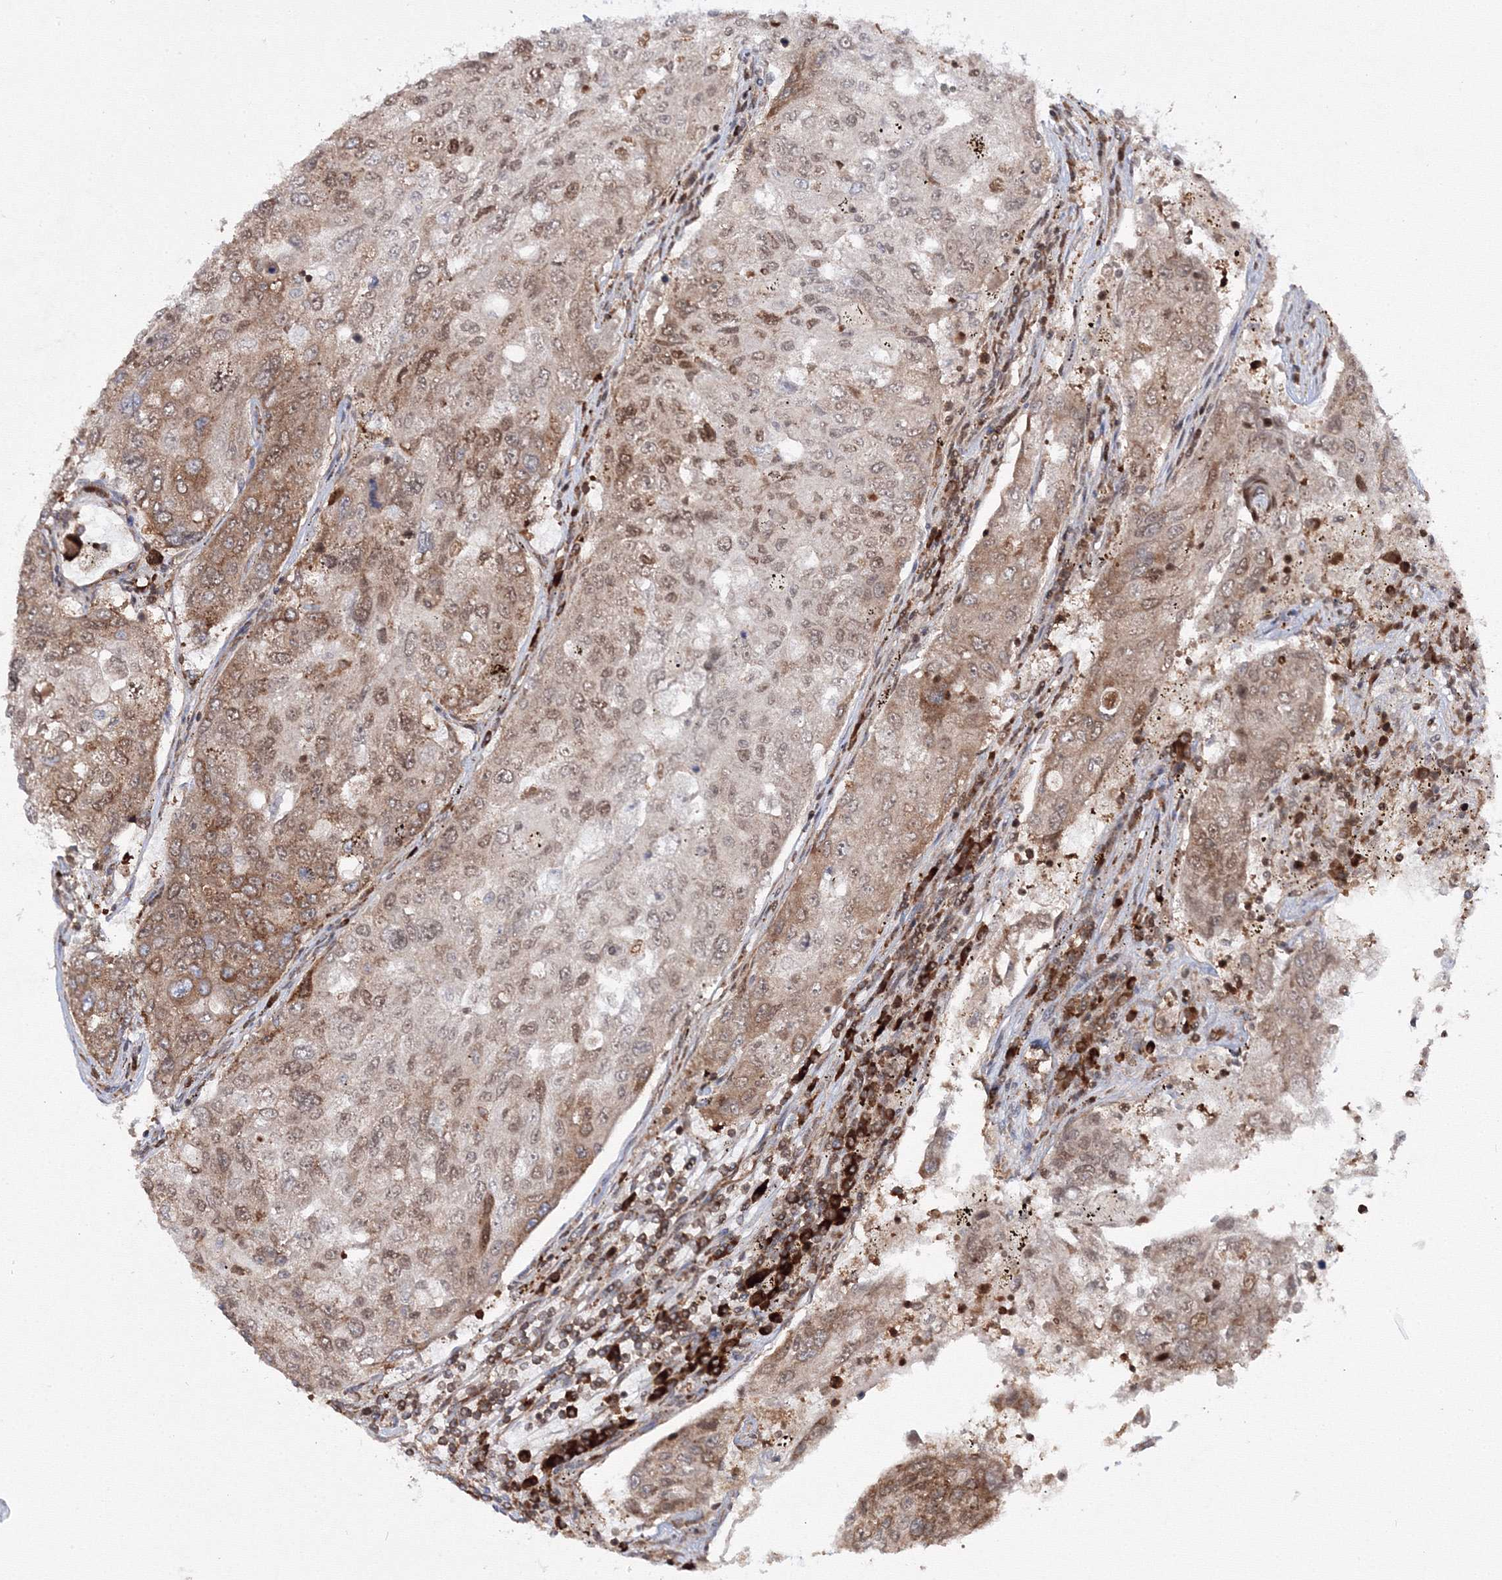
{"staining": {"intensity": "moderate", "quantity": ">75%", "location": "cytoplasmic/membranous,nuclear"}, "tissue": "urothelial cancer", "cell_type": "Tumor cells", "image_type": "cancer", "snomed": [{"axis": "morphology", "description": "Urothelial carcinoma, High grade"}, {"axis": "topography", "description": "Lymph node"}, {"axis": "topography", "description": "Urinary bladder"}], "caption": "Immunohistochemistry (IHC) of urothelial cancer demonstrates medium levels of moderate cytoplasmic/membranous and nuclear expression in approximately >75% of tumor cells. The protein of interest is shown in brown color, while the nuclei are stained blue.", "gene": "HARS1", "patient": {"sex": "male", "age": 51}}